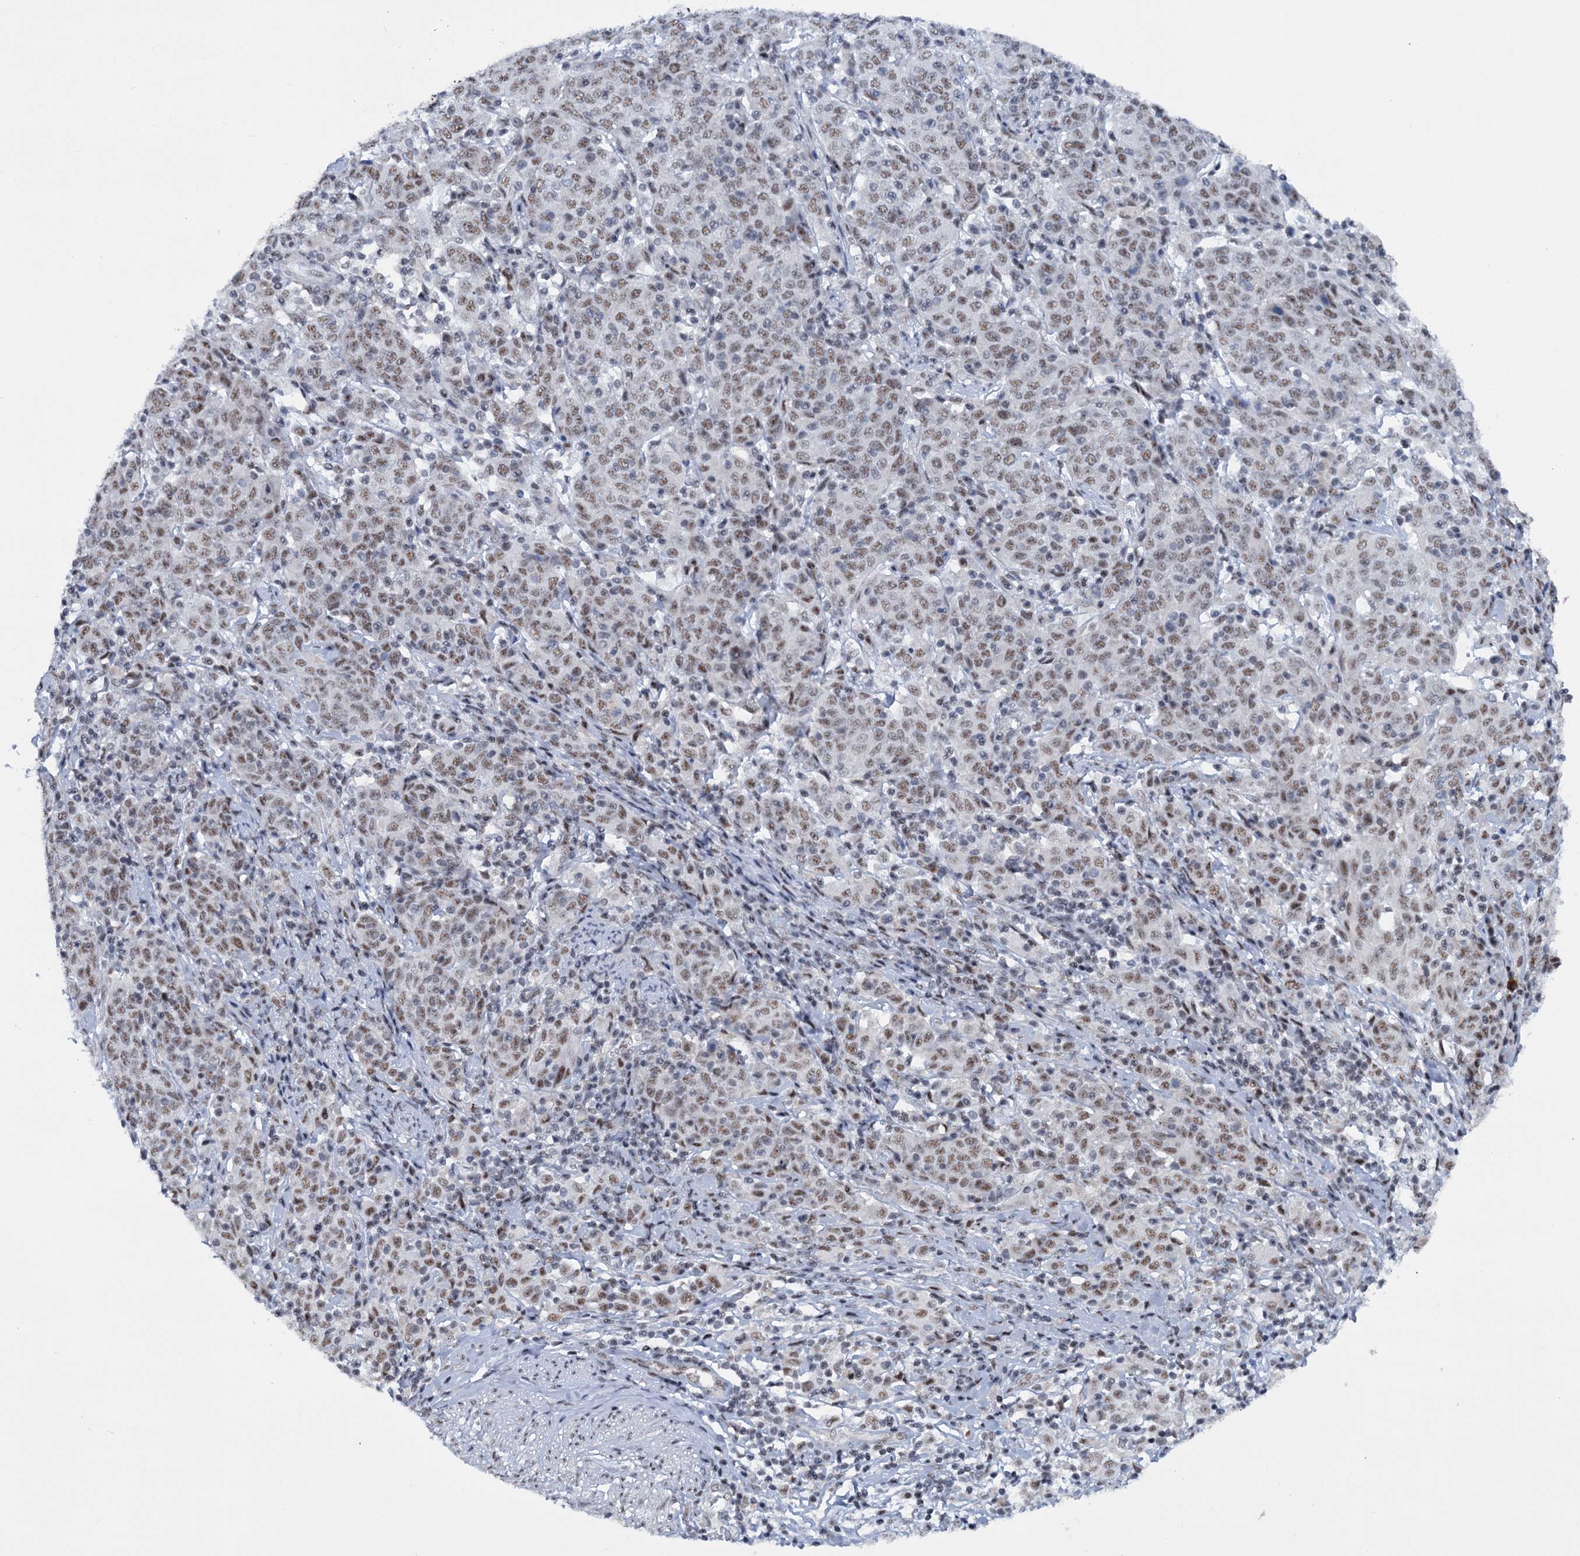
{"staining": {"intensity": "weak", "quantity": ">75%", "location": "nuclear"}, "tissue": "cervical cancer", "cell_type": "Tumor cells", "image_type": "cancer", "snomed": [{"axis": "morphology", "description": "Squamous cell carcinoma, NOS"}, {"axis": "topography", "description": "Cervix"}], "caption": "Tumor cells exhibit low levels of weak nuclear expression in approximately >75% of cells in human cervical cancer. (DAB (3,3'-diaminobenzidine) = brown stain, brightfield microscopy at high magnification).", "gene": "SREK1", "patient": {"sex": "female", "age": 67}}